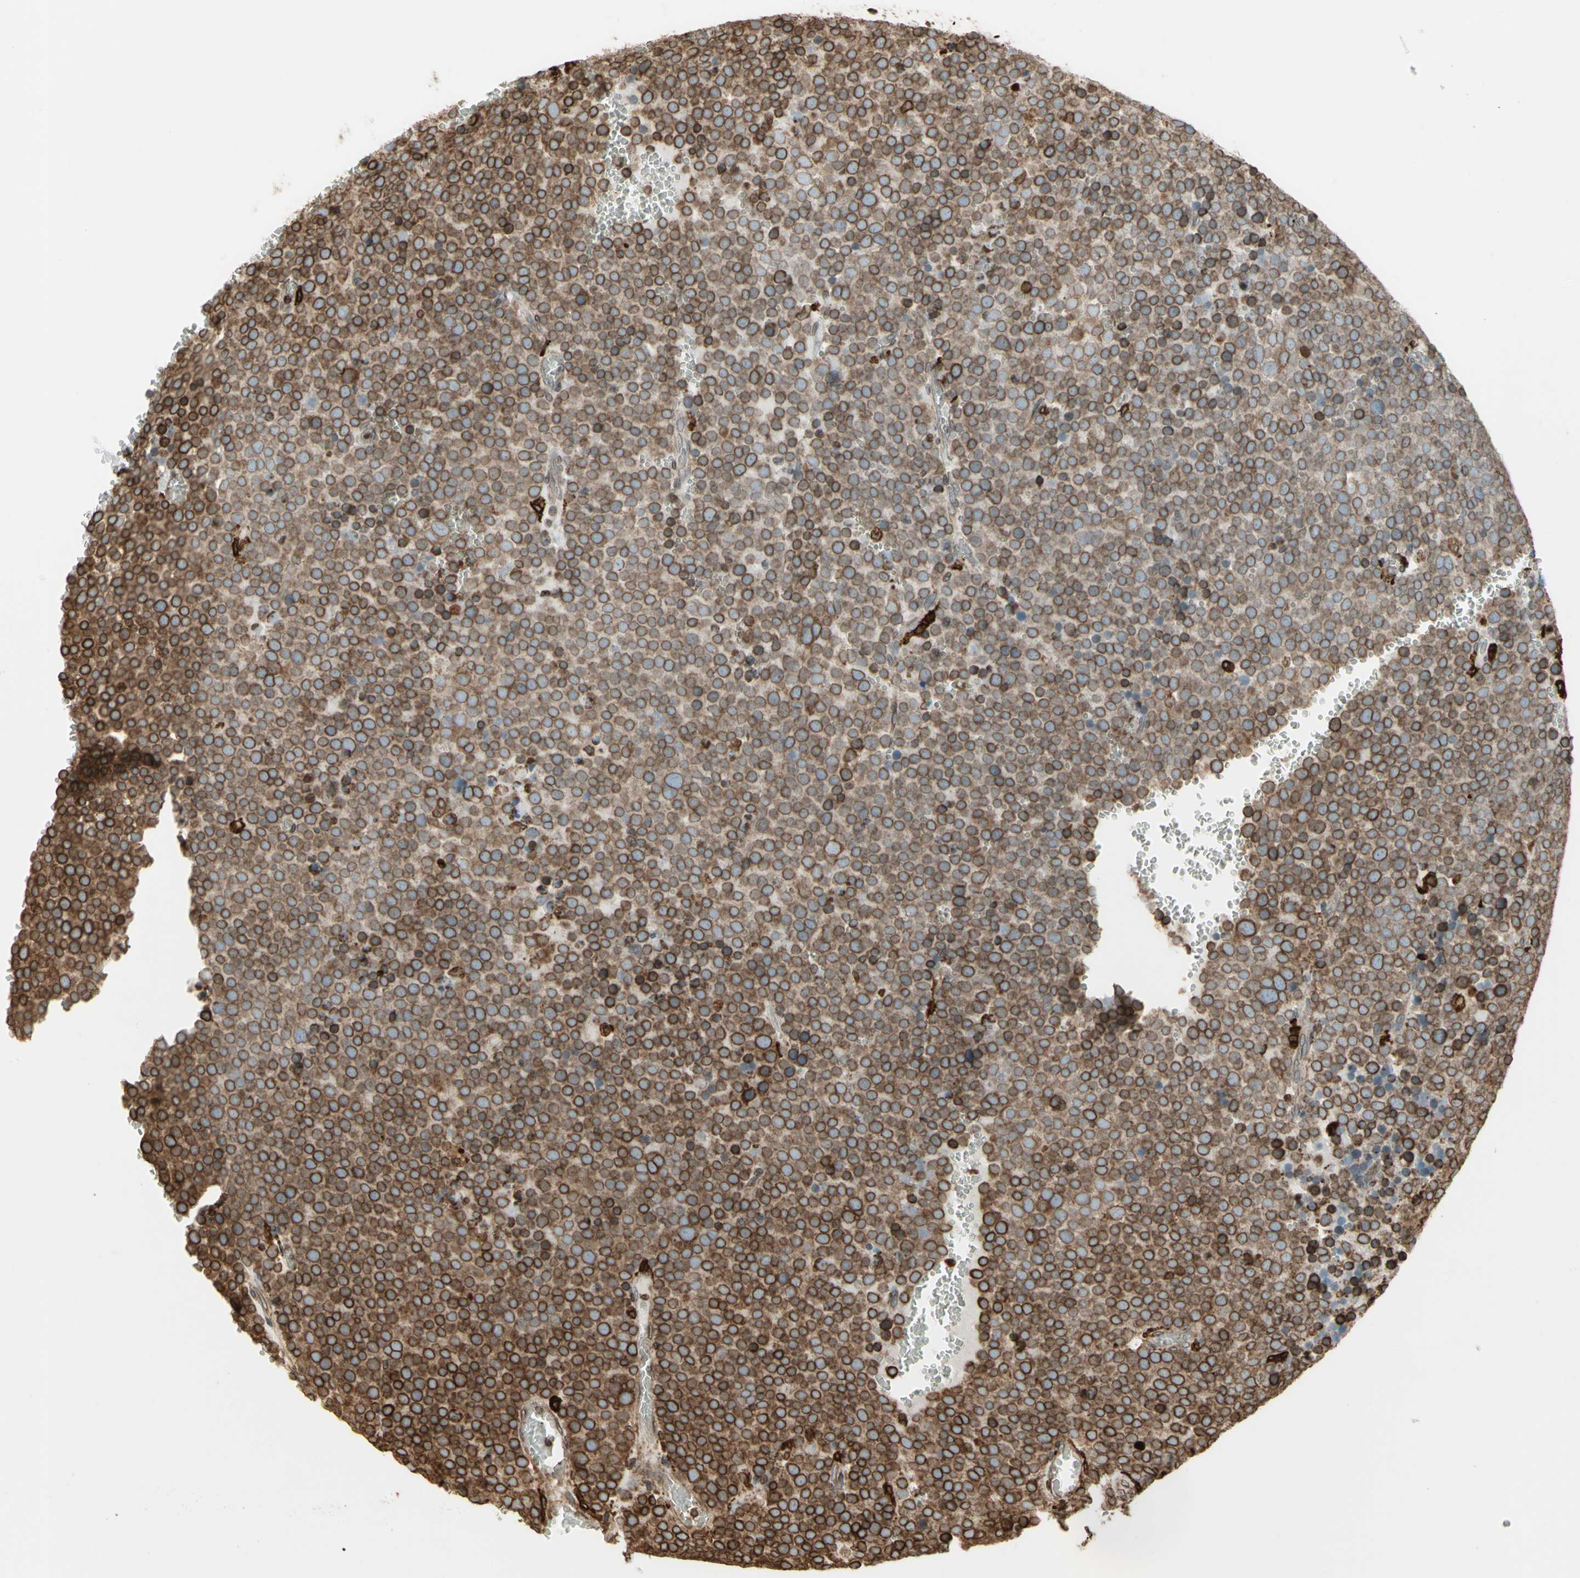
{"staining": {"intensity": "moderate", "quantity": ">75%", "location": "cytoplasmic/membranous"}, "tissue": "testis cancer", "cell_type": "Tumor cells", "image_type": "cancer", "snomed": [{"axis": "morphology", "description": "Seminoma, NOS"}, {"axis": "topography", "description": "Testis"}], "caption": "Immunohistochemical staining of human testis cancer (seminoma) exhibits medium levels of moderate cytoplasmic/membranous expression in about >75% of tumor cells. The staining was performed using DAB (3,3'-diaminobenzidine), with brown indicating positive protein expression. Nuclei are stained blue with hematoxylin.", "gene": "CANX", "patient": {"sex": "male", "age": 71}}